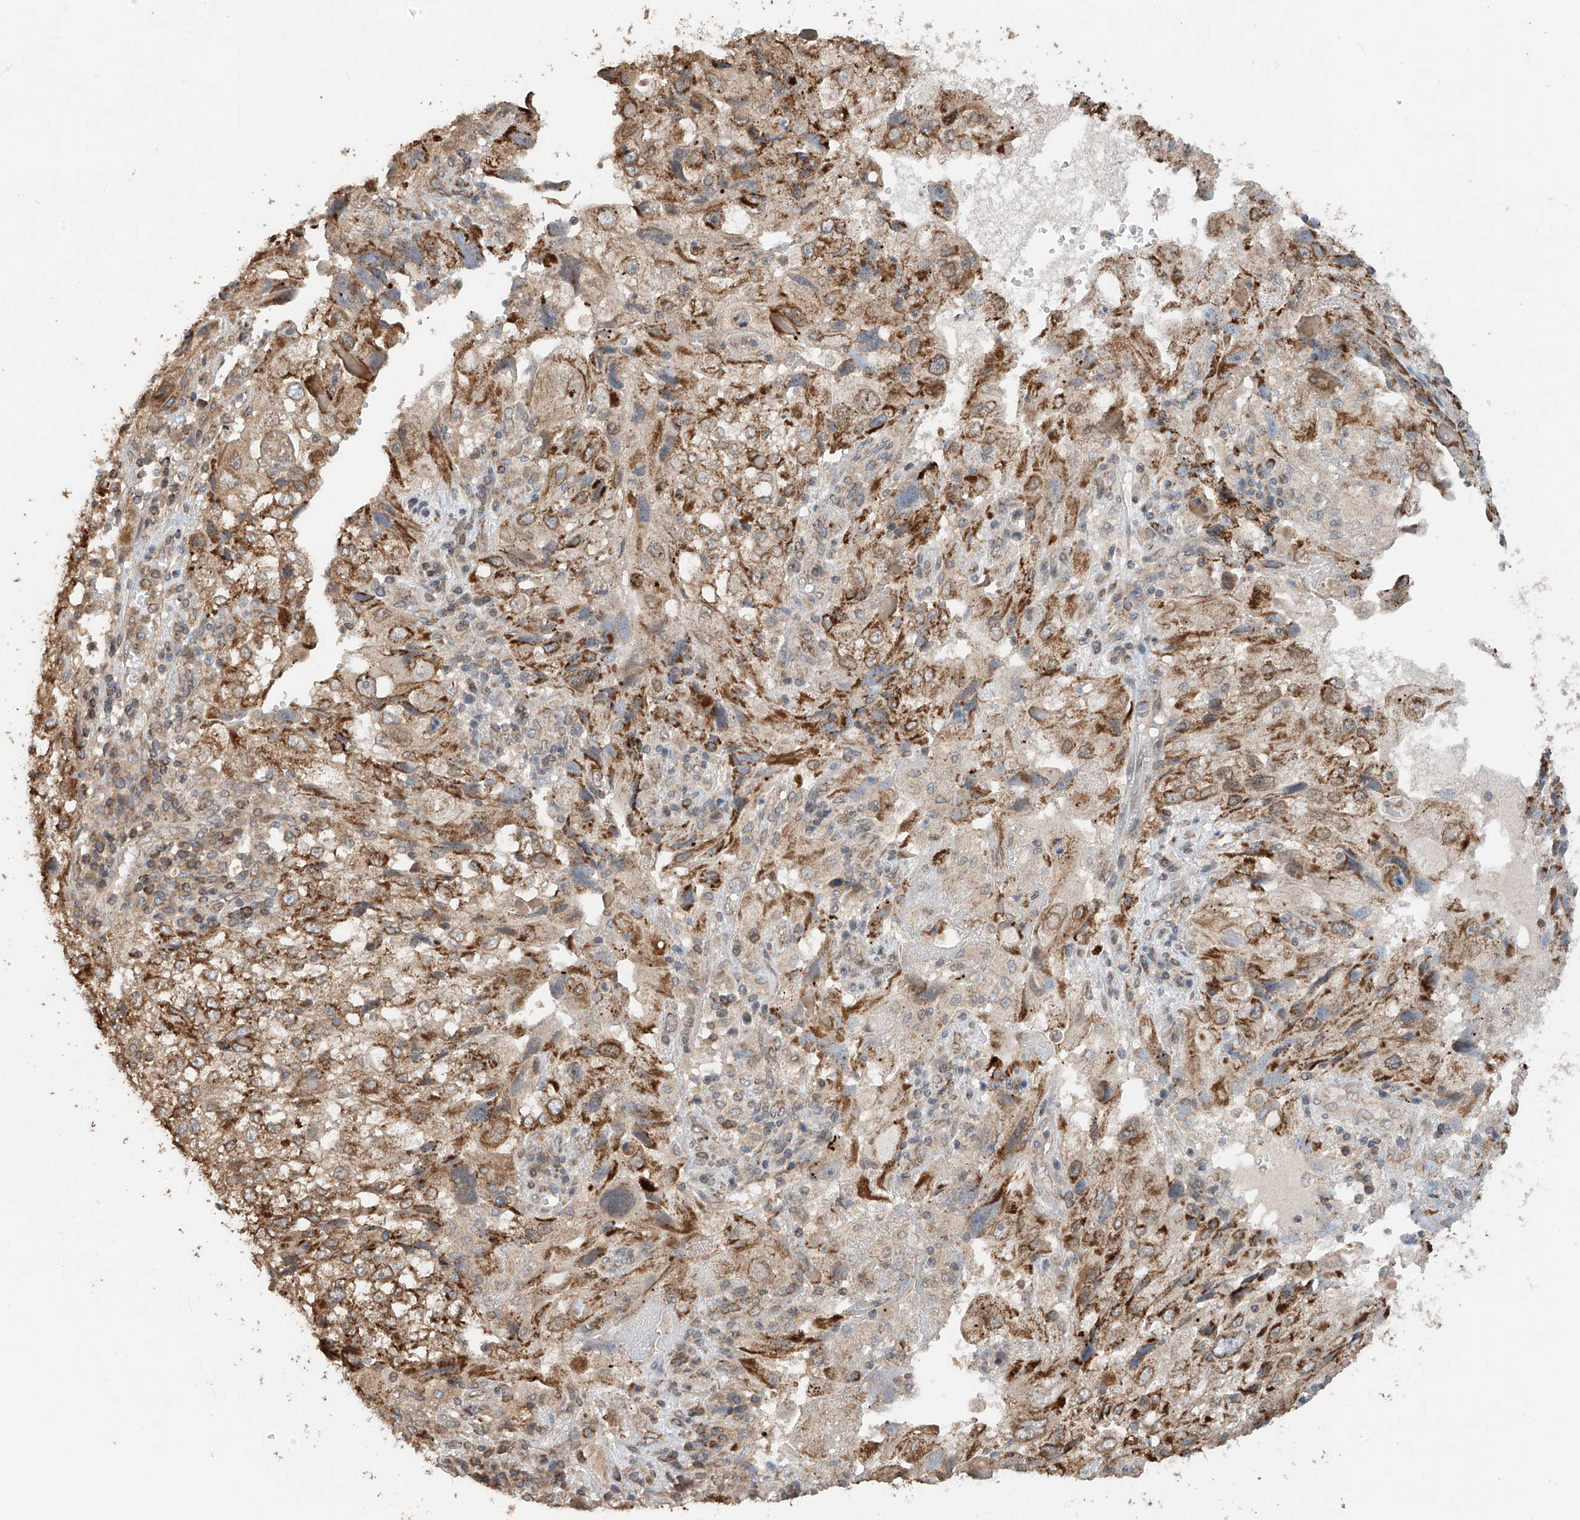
{"staining": {"intensity": "moderate", "quantity": "25%-75%", "location": "cytoplasmic/membranous"}, "tissue": "endometrial cancer", "cell_type": "Tumor cells", "image_type": "cancer", "snomed": [{"axis": "morphology", "description": "Adenocarcinoma, NOS"}, {"axis": "topography", "description": "Endometrium"}], "caption": "This photomicrograph shows IHC staining of endometrial adenocarcinoma, with medium moderate cytoplasmic/membranous staining in approximately 25%-75% of tumor cells.", "gene": "AHCTF1", "patient": {"sex": "female", "age": 49}}